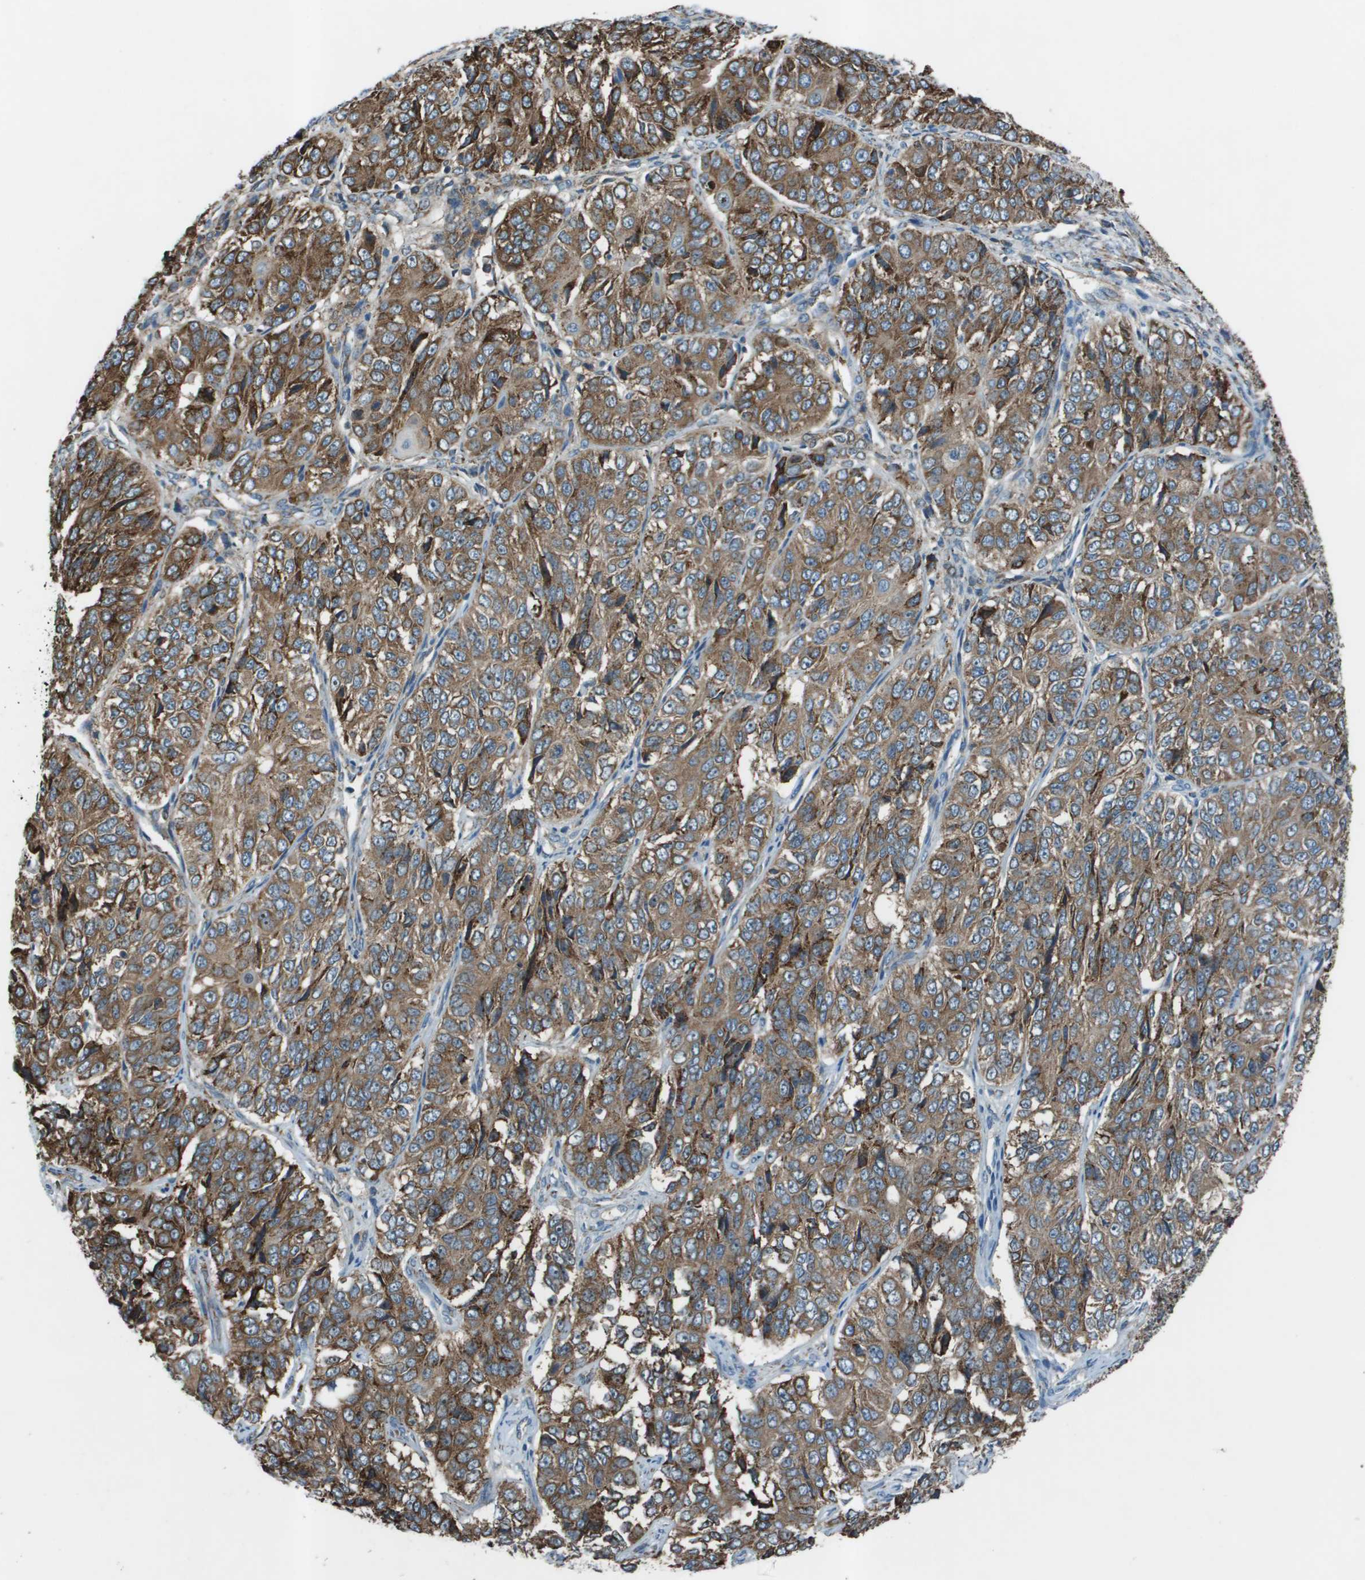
{"staining": {"intensity": "moderate", "quantity": ">75%", "location": "cytoplasmic/membranous"}, "tissue": "ovarian cancer", "cell_type": "Tumor cells", "image_type": "cancer", "snomed": [{"axis": "morphology", "description": "Carcinoma, endometroid"}, {"axis": "topography", "description": "Ovary"}], "caption": "High-power microscopy captured an immunohistochemistry micrograph of ovarian endometroid carcinoma, revealing moderate cytoplasmic/membranous staining in about >75% of tumor cells.", "gene": "UTS2", "patient": {"sex": "female", "age": 51}}